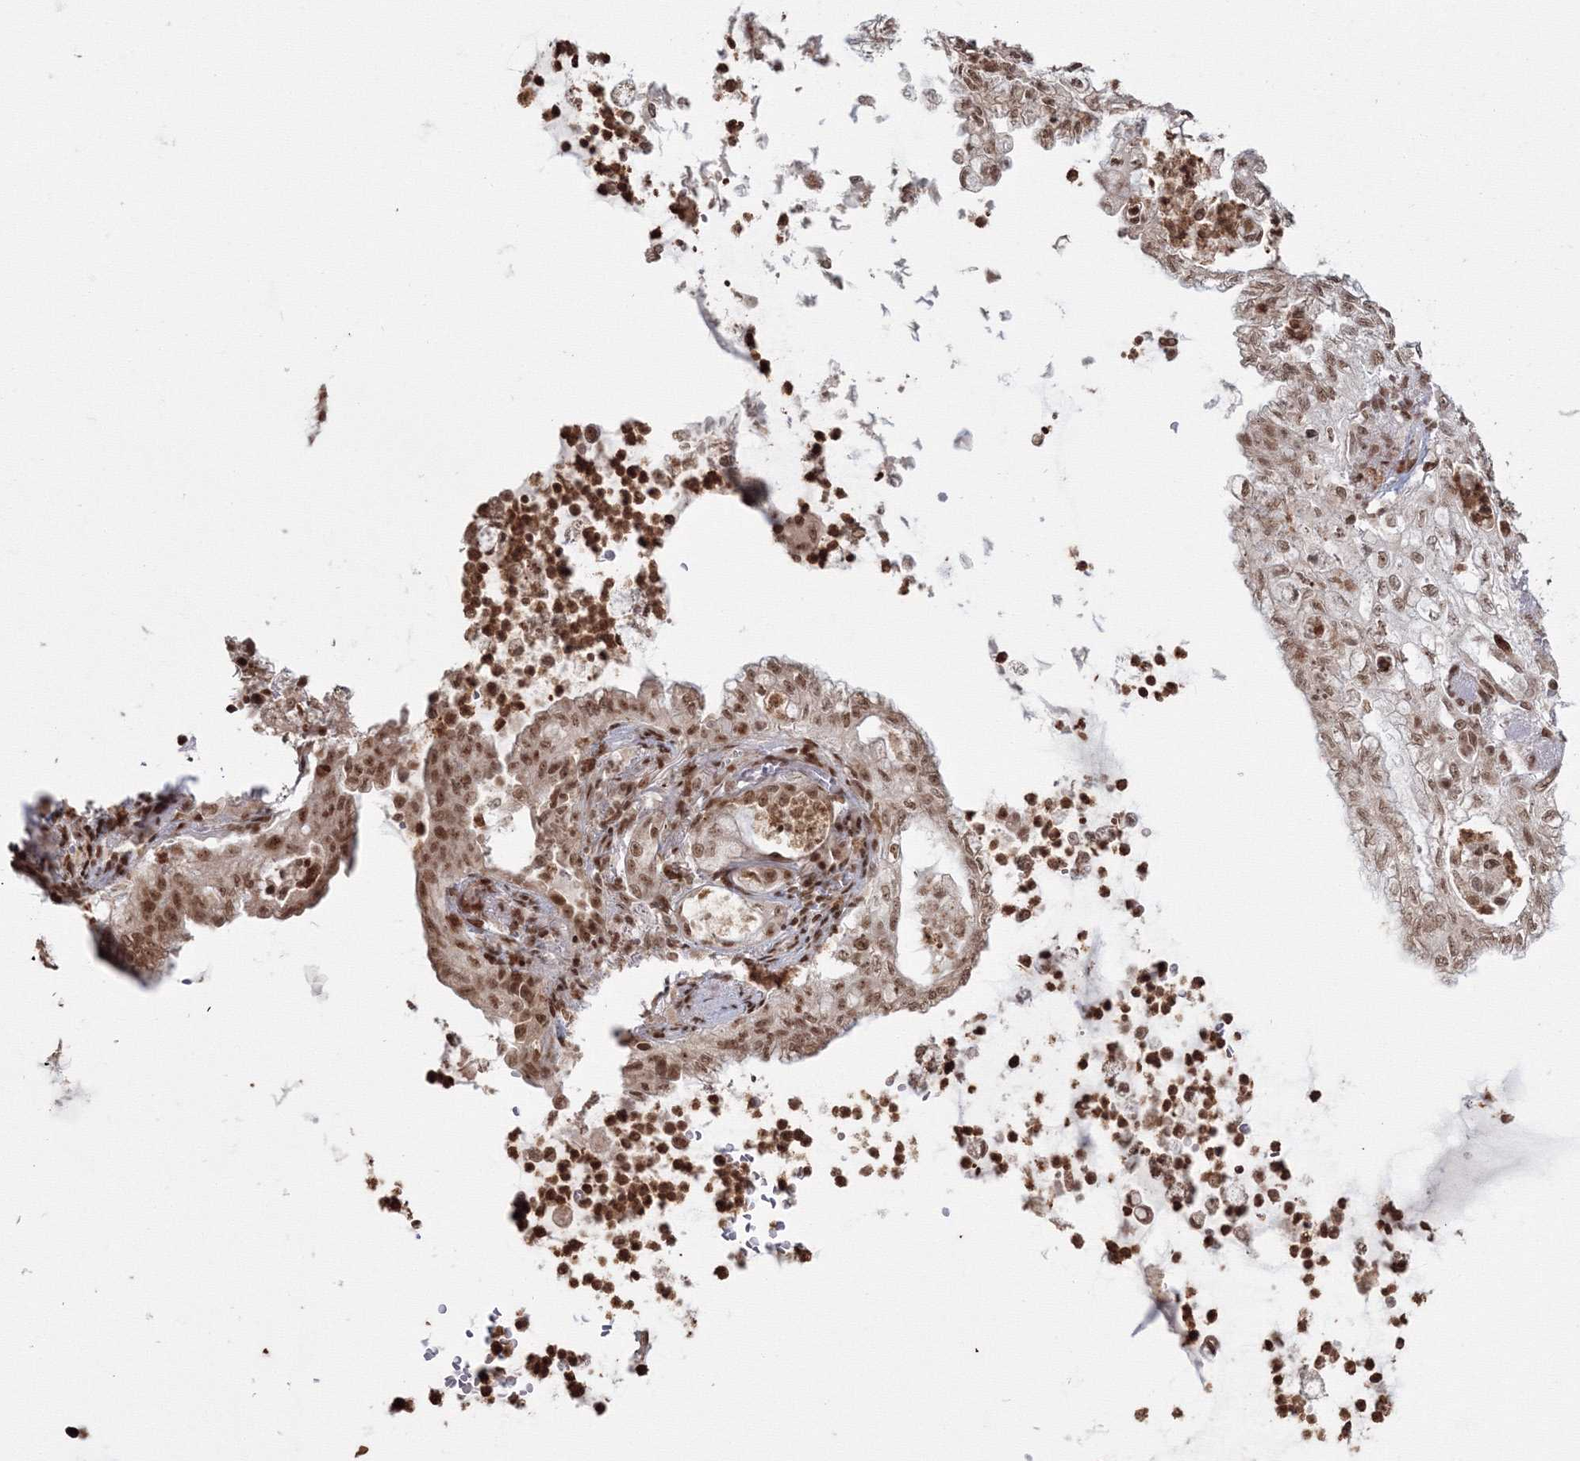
{"staining": {"intensity": "moderate", "quantity": ">75%", "location": "nuclear"}, "tissue": "lung cancer", "cell_type": "Tumor cells", "image_type": "cancer", "snomed": [{"axis": "morphology", "description": "Adenocarcinoma, NOS"}, {"axis": "topography", "description": "Lung"}], "caption": "DAB (3,3'-diaminobenzidine) immunohistochemical staining of human lung cancer (adenocarcinoma) demonstrates moderate nuclear protein positivity in approximately >75% of tumor cells.", "gene": "KIF20A", "patient": {"sex": "female", "age": 70}}